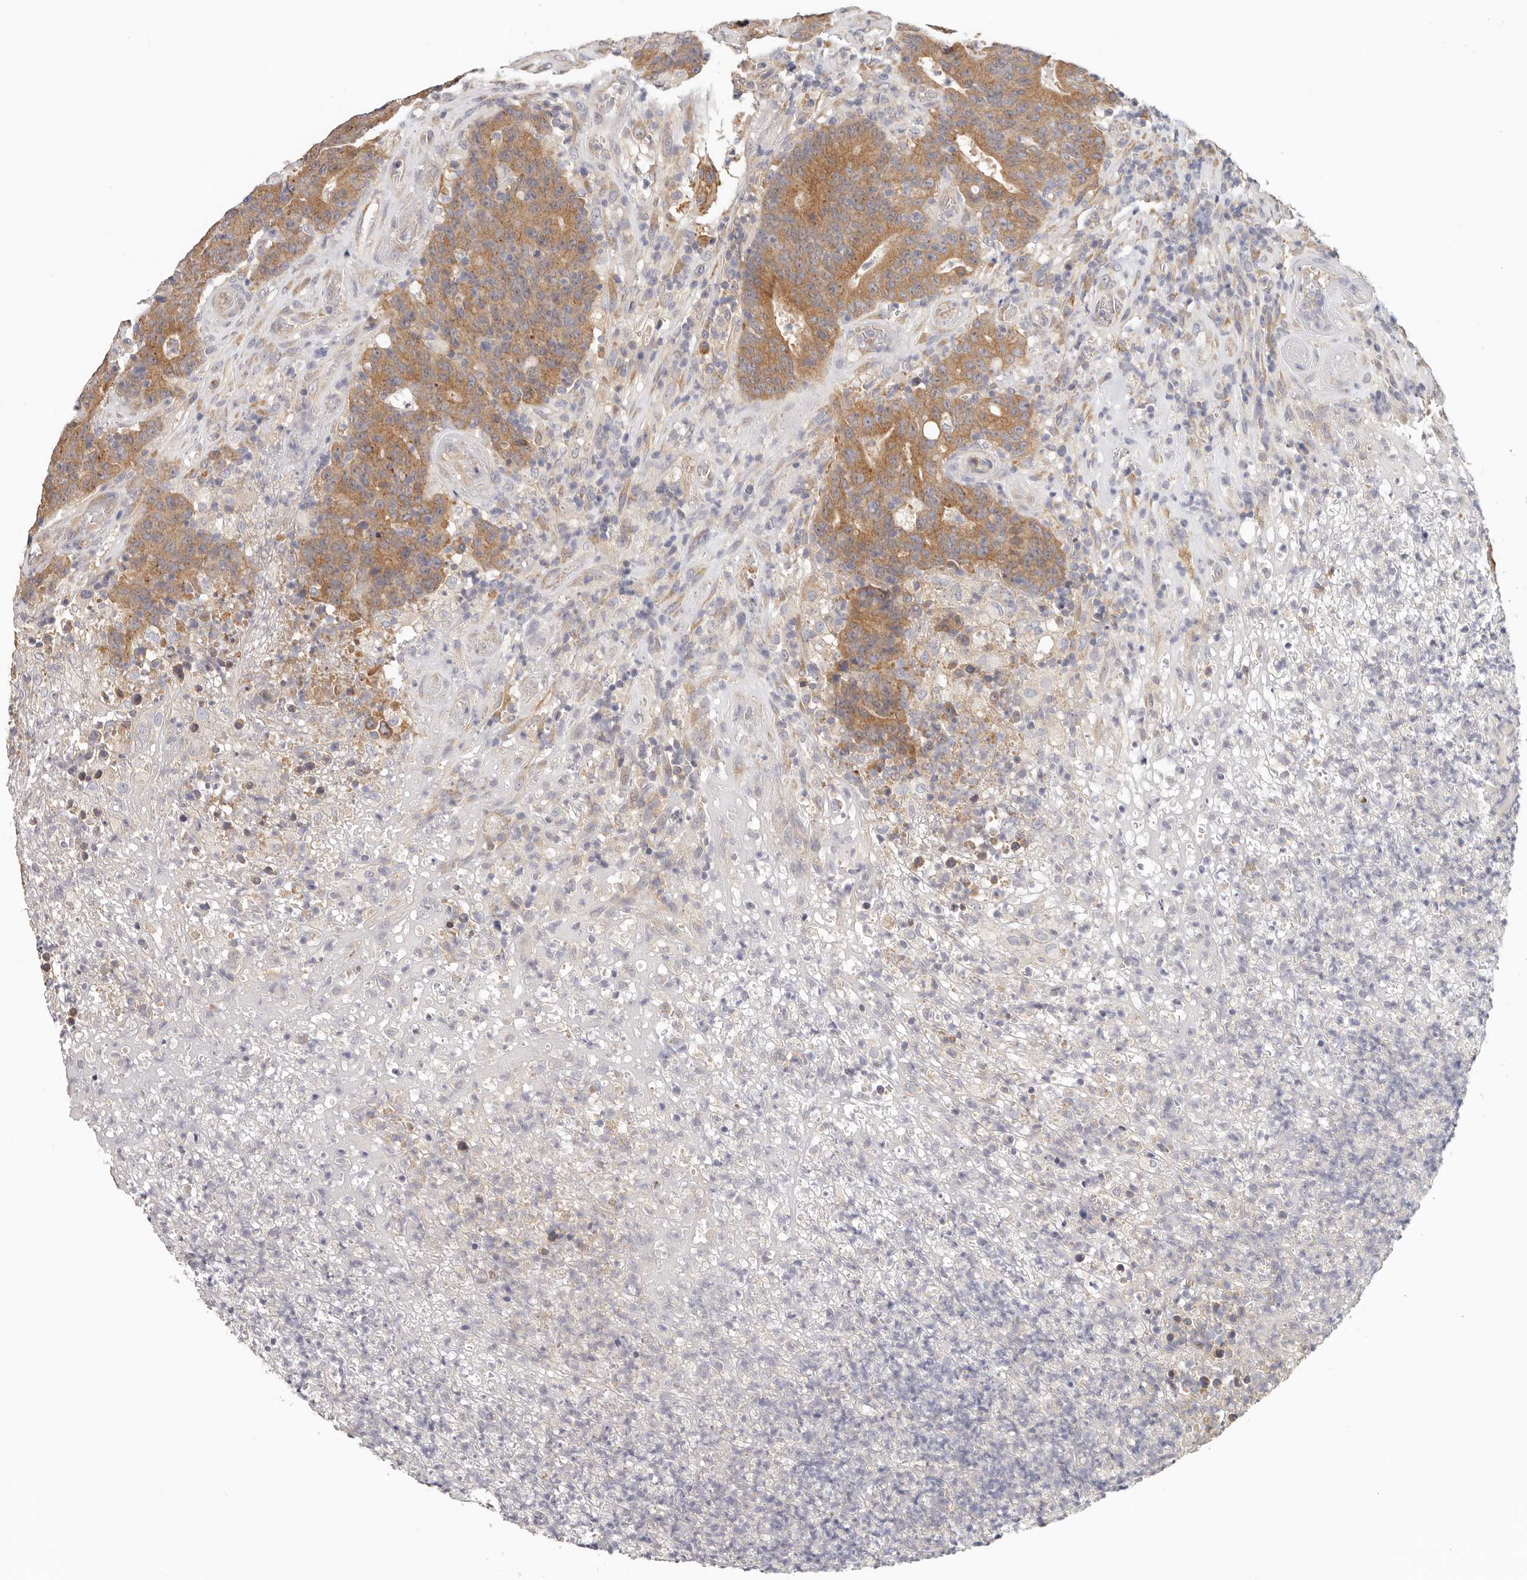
{"staining": {"intensity": "moderate", "quantity": ">75%", "location": "cytoplasmic/membranous"}, "tissue": "colorectal cancer", "cell_type": "Tumor cells", "image_type": "cancer", "snomed": [{"axis": "morphology", "description": "Normal tissue, NOS"}, {"axis": "morphology", "description": "Adenocarcinoma, NOS"}, {"axis": "topography", "description": "Colon"}], "caption": "DAB (3,3'-diaminobenzidine) immunohistochemical staining of human colorectal cancer displays moderate cytoplasmic/membranous protein staining in about >75% of tumor cells.", "gene": "AFDN", "patient": {"sex": "female", "age": 75}}